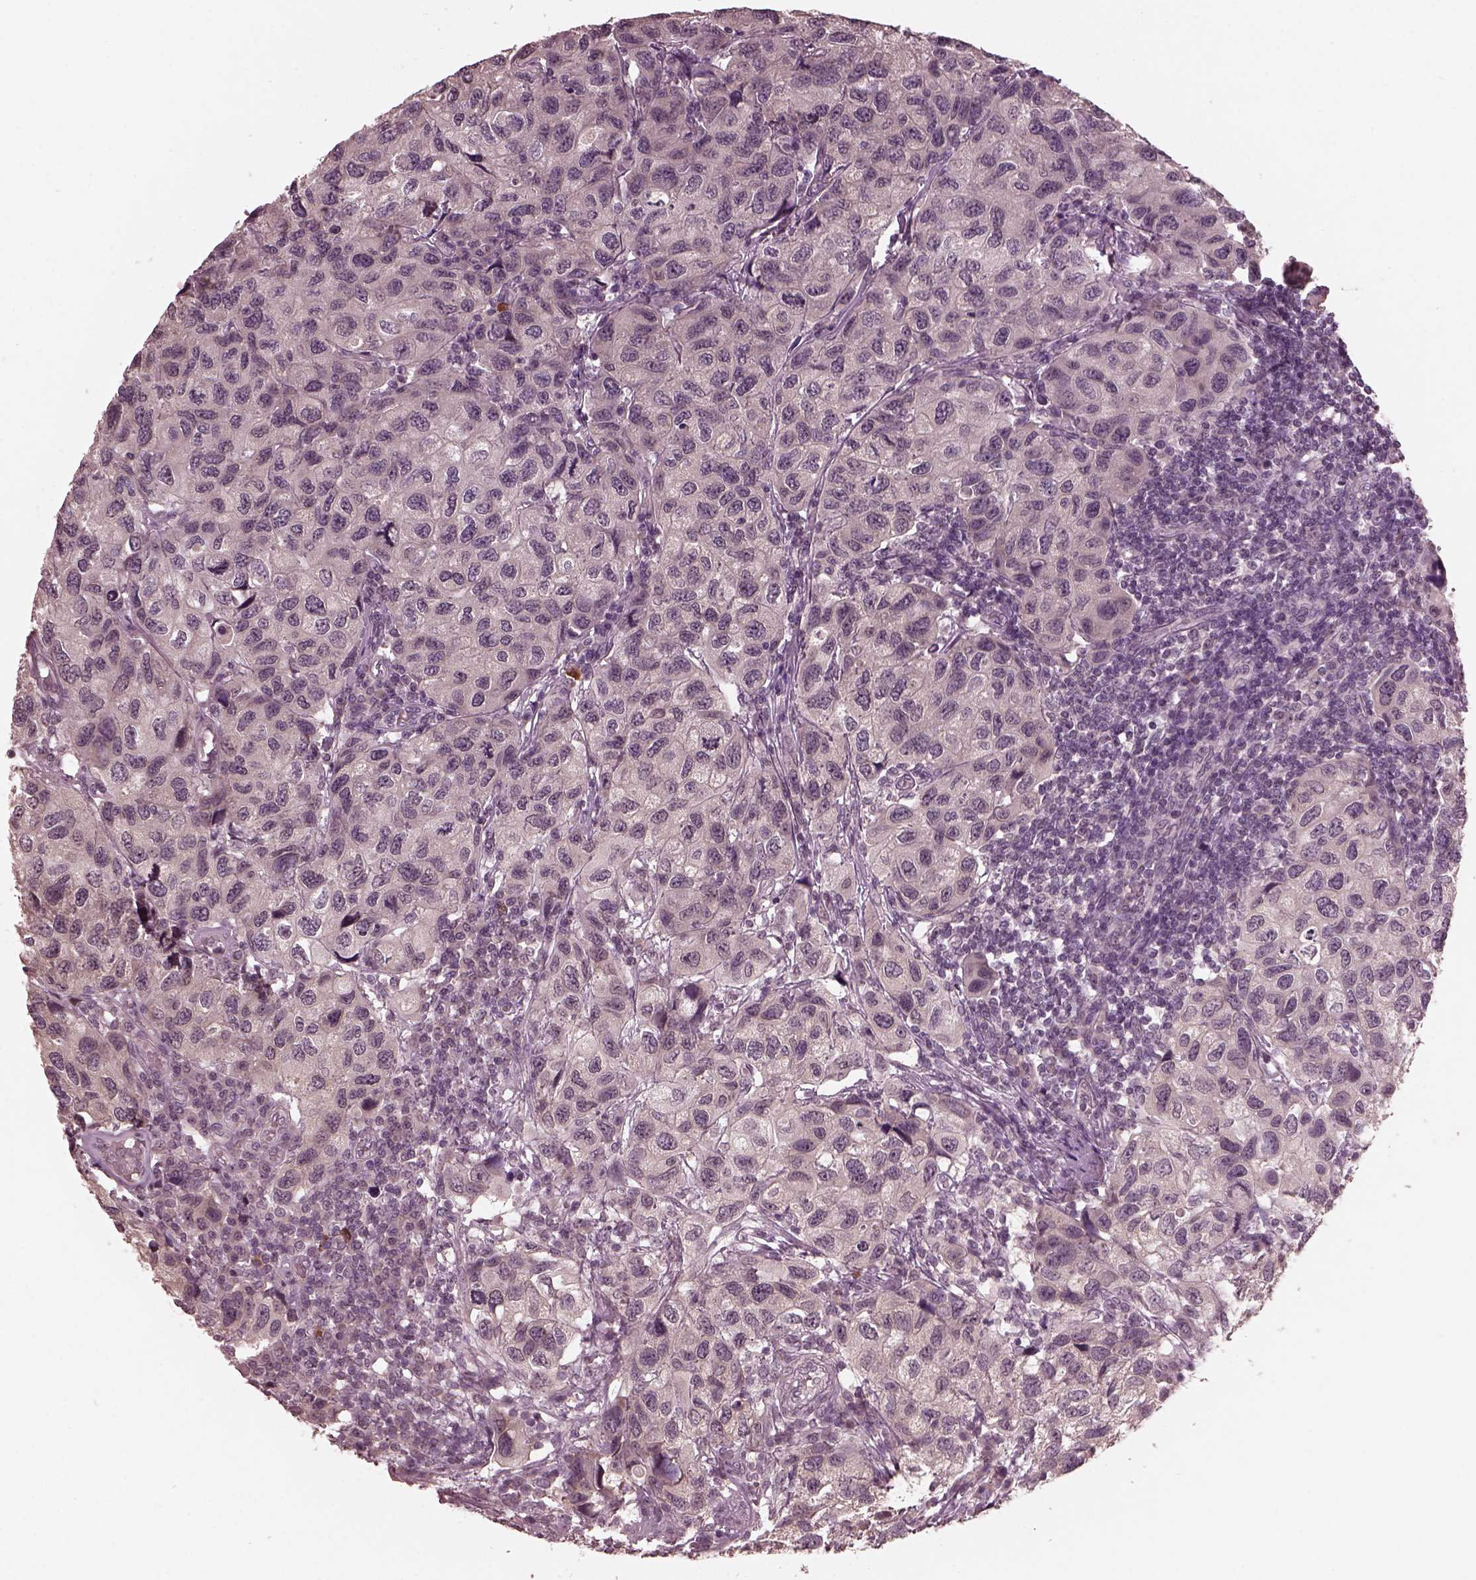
{"staining": {"intensity": "negative", "quantity": "none", "location": "none"}, "tissue": "urothelial cancer", "cell_type": "Tumor cells", "image_type": "cancer", "snomed": [{"axis": "morphology", "description": "Urothelial carcinoma, High grade"}, {"axis": "topography", "description": "Urinary bladder"}], "caption": "Immunohistochemistry histopathology image of neoplastic tissue: urothelial cancer stained with DAB demonstrates no significant protein expression in tumor cells. (DAB (3,3'-diaminobenzidine) immunohistochemistry (IHC), high magnification).", "gene": "RGS7", "patient": {"sex": "male", "age": 79}}